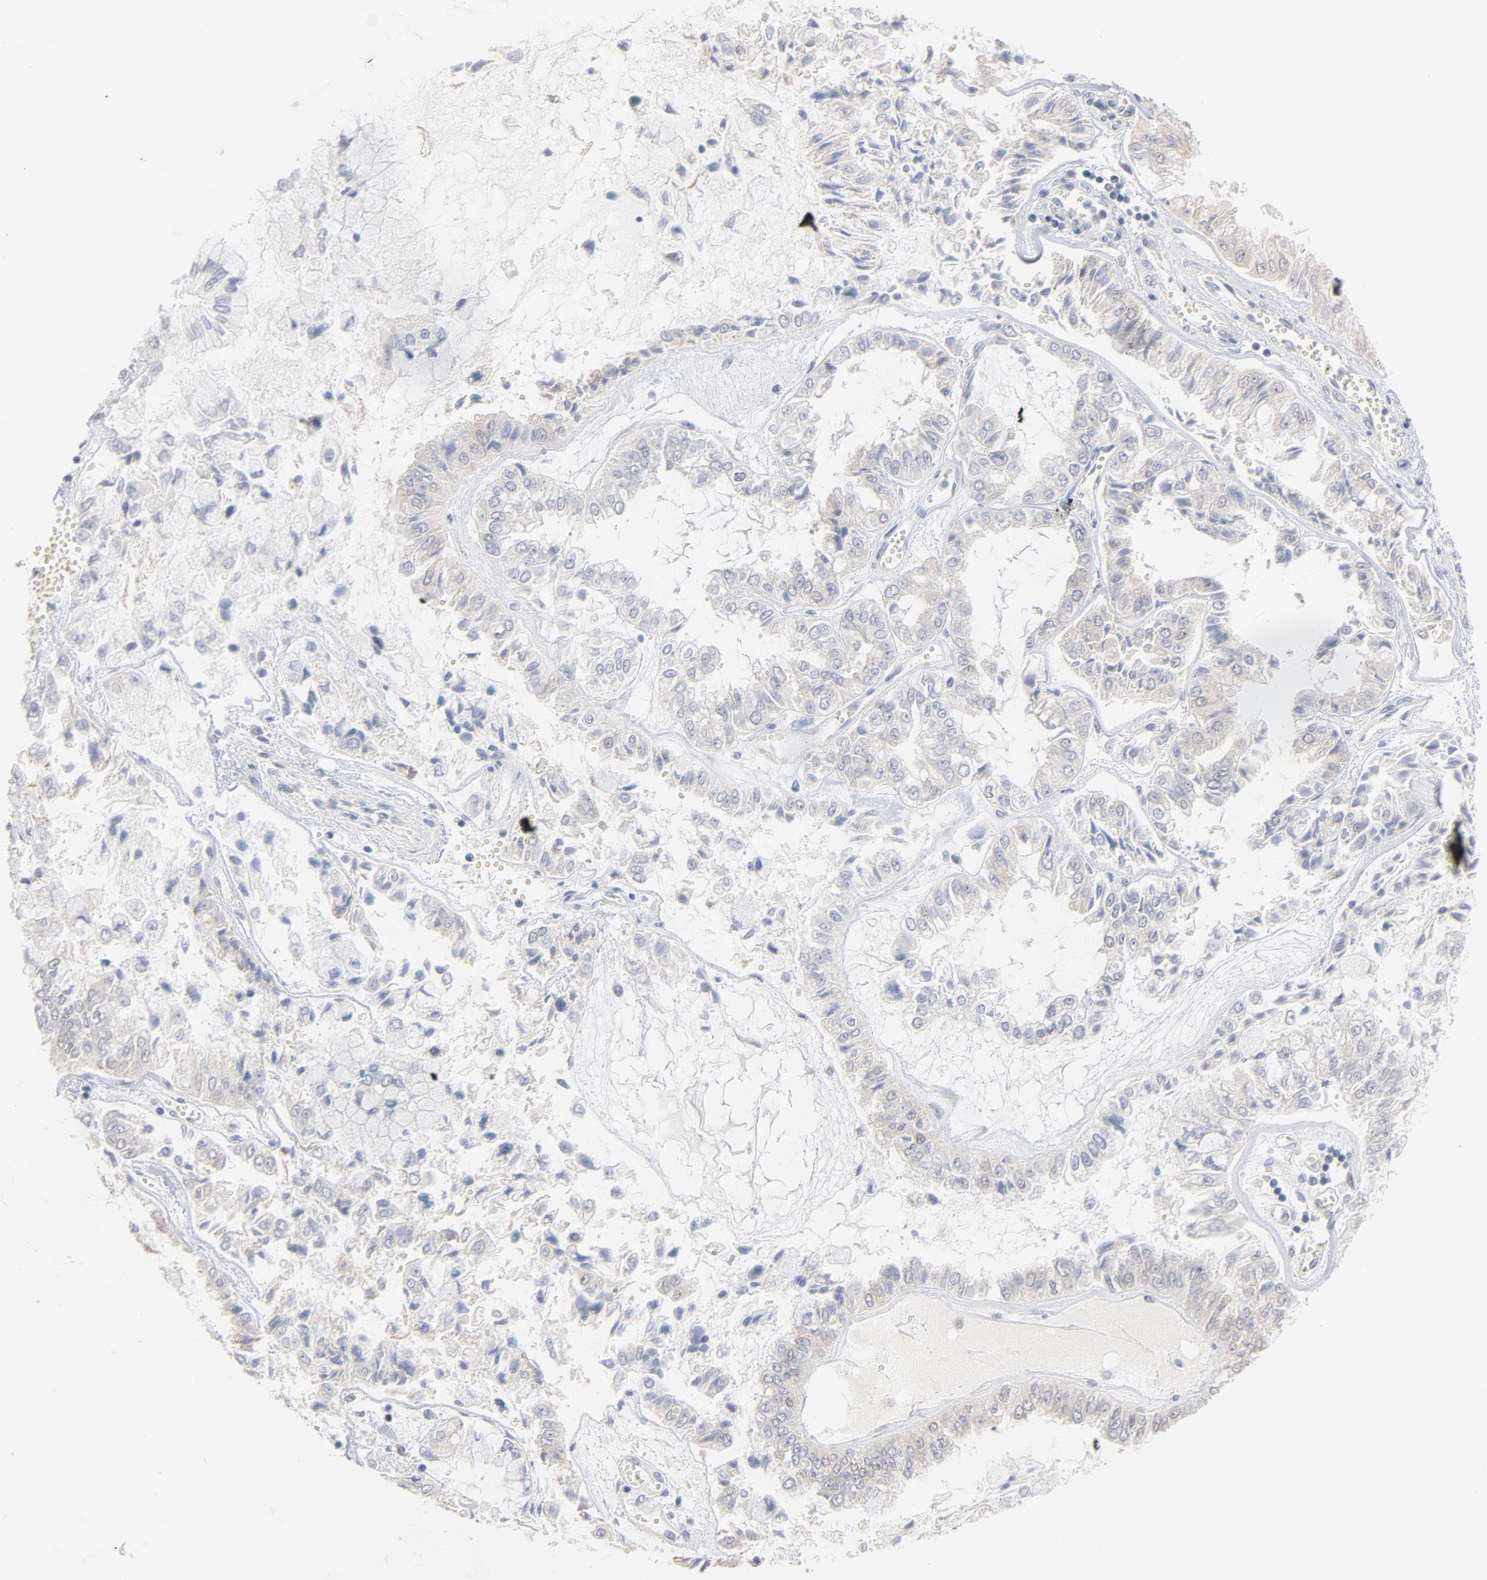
{"staining": {"intensity": "negative", "quantity": "none", "location": "none"}, "tissue": "liver cancer", "cell_type": "Tumor cells", "image_type": "cancer", "snomed": [{"axis": "morphology", "description": "Cholangiocarcinoma"}, {"axis": "topography", "description": "Liver"}], "caption": "Immunohistochemistry (IHC) of human liver cholangiocarcinoma demonstrates no positivity in tumor cells. The staining was performed using DAB to visualize the protein expression in brown, while the nuclei were stained in blue with hematoxylin (Magnification: 20x).", "gene": "UBL4A", "patient": {"sex": "female", "age": 79}}